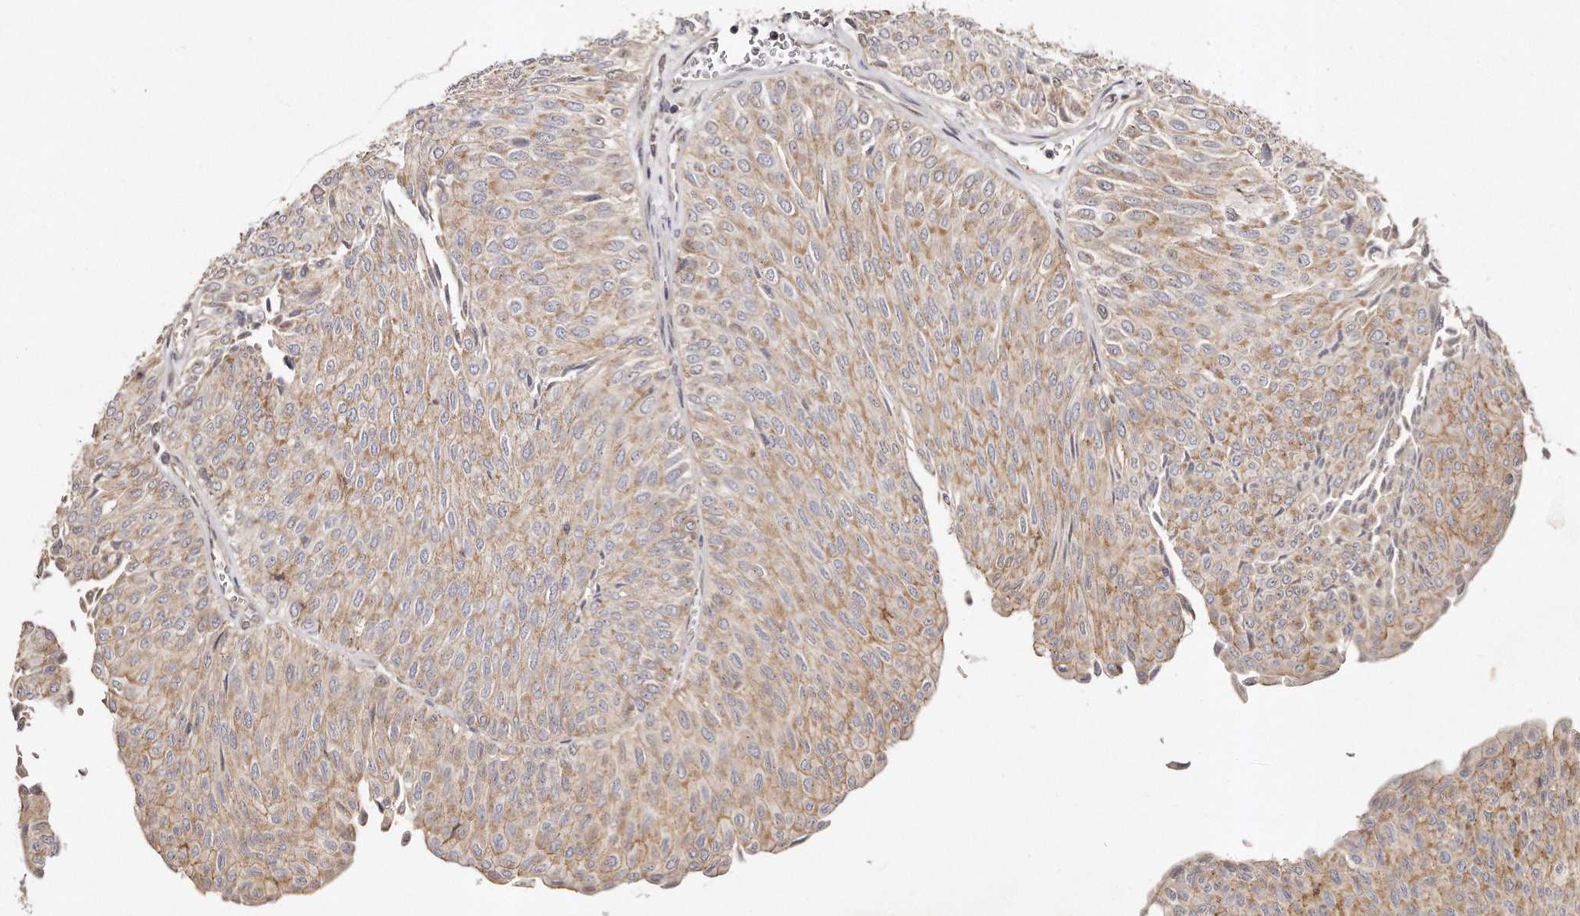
{"staining": {"intensity": "weak", "quantity": ">75%", "location": "cytoplasmic/membranous"}, "tissue": "urothelial cancer", "cell_type": "Tumor cells", "image_type": "cancer", "snomed": [{"axis": "morphology", "description": "Urothelial carcinoma, Low grade"}, {"axis": "topography", "description": "Urinary bladder"}], "caption": "A low amount of weak cytoplasmic/membranous staining is identified in approximately >75% of tumor cells in urothelial cancer tissue. (DAB (3,3'-diaminobenzidine) = brown stain, brightfield microscopy at high magnification).", "gene": "GBP4", "patient": {"sex": "male", "age": 78}}